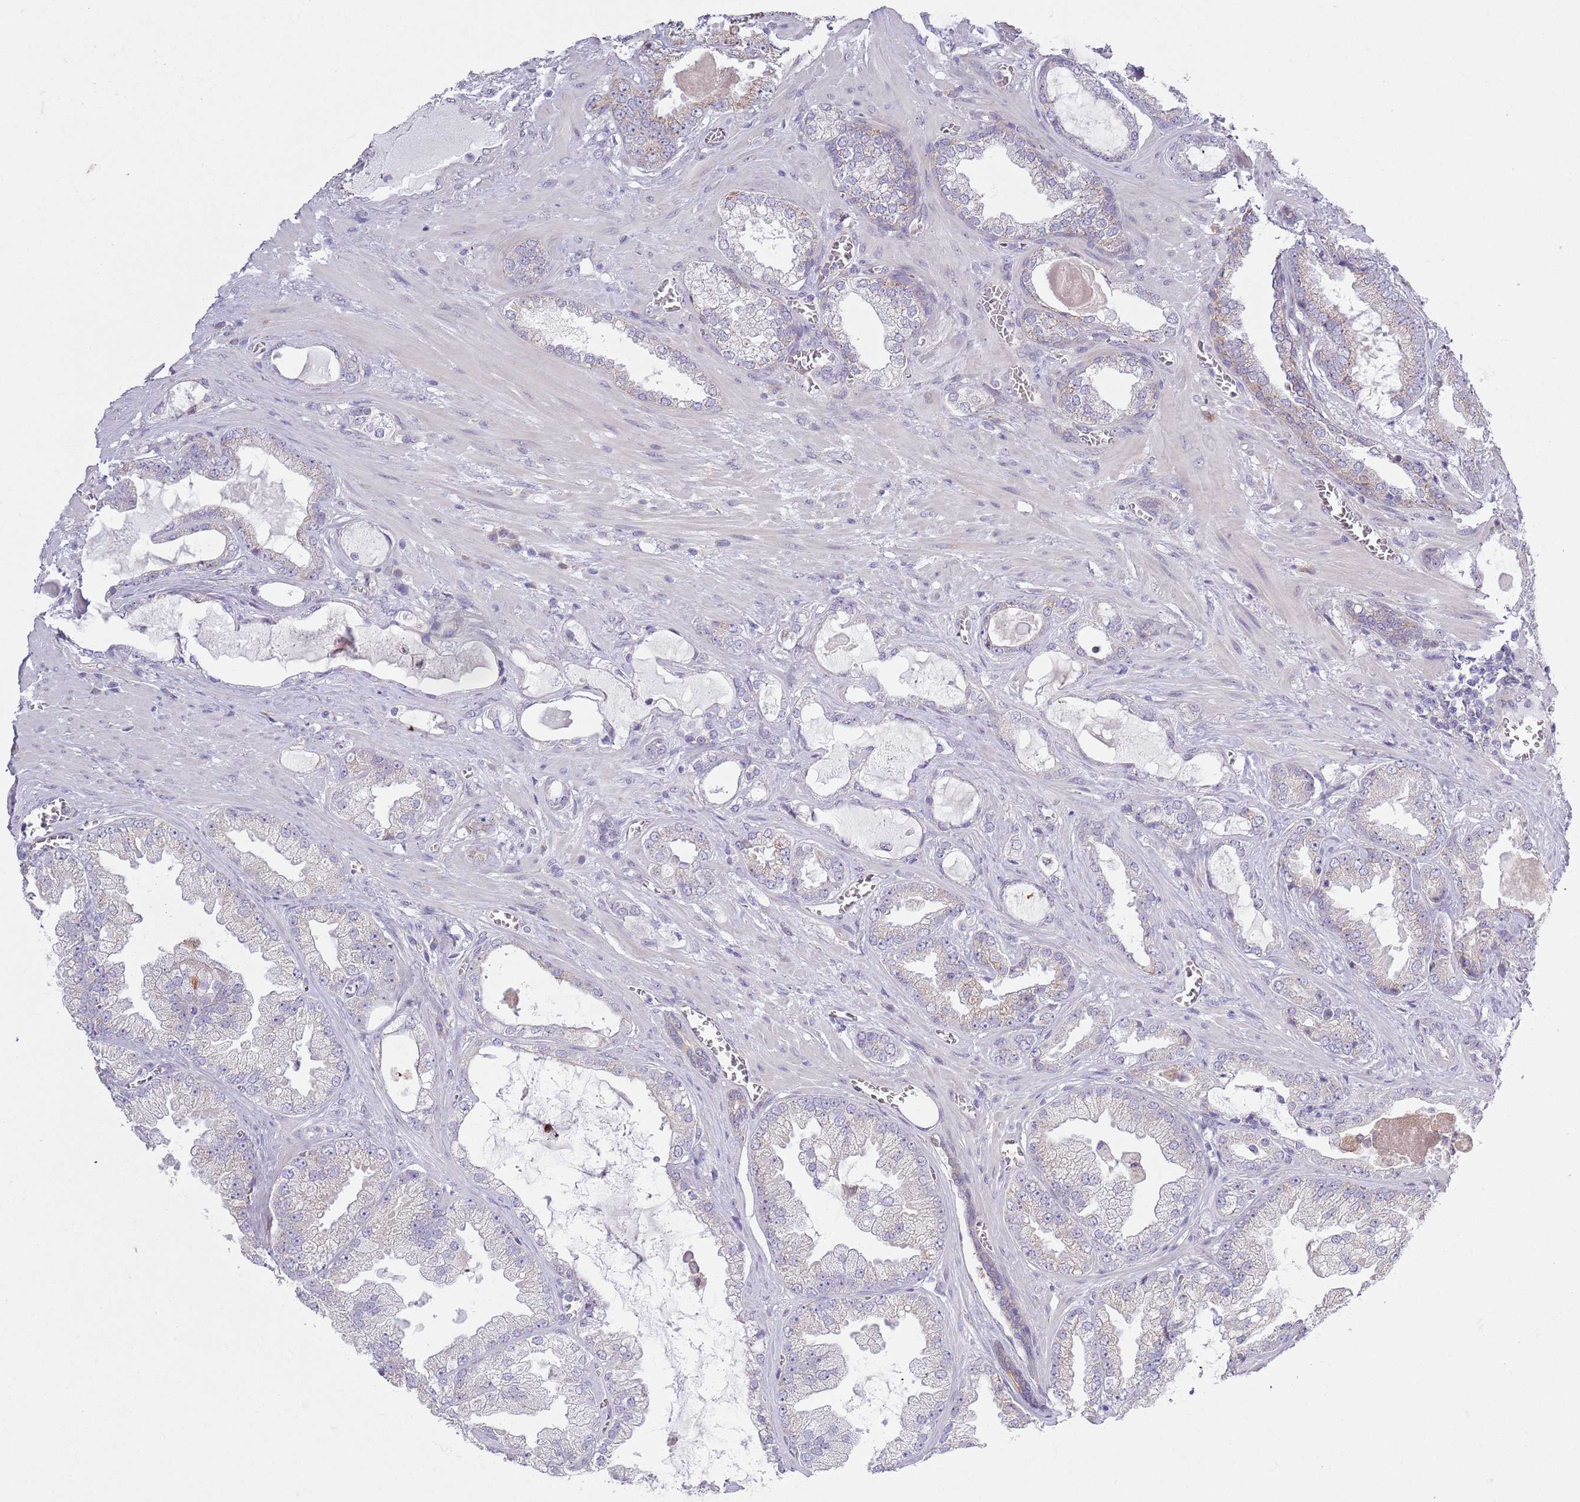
{"staining": {"intensity": "negative", "quantity": "none", "location": "none"}, "tissue": "prostate cancer", "cell_type": "Tumor cells", "image_type": "cancer", "snomed": [{"axis": "morphology", "description": "Adenocarcinoma, Low grade"}, {"axis": "topography", "description": "Prostate"}], "caption": "DAB immunohistochemical staining of prostate cancer shows no significant staining in tumor cells.", "gene": "COQ5", "patient": {"sex": "male", "age": 57}}